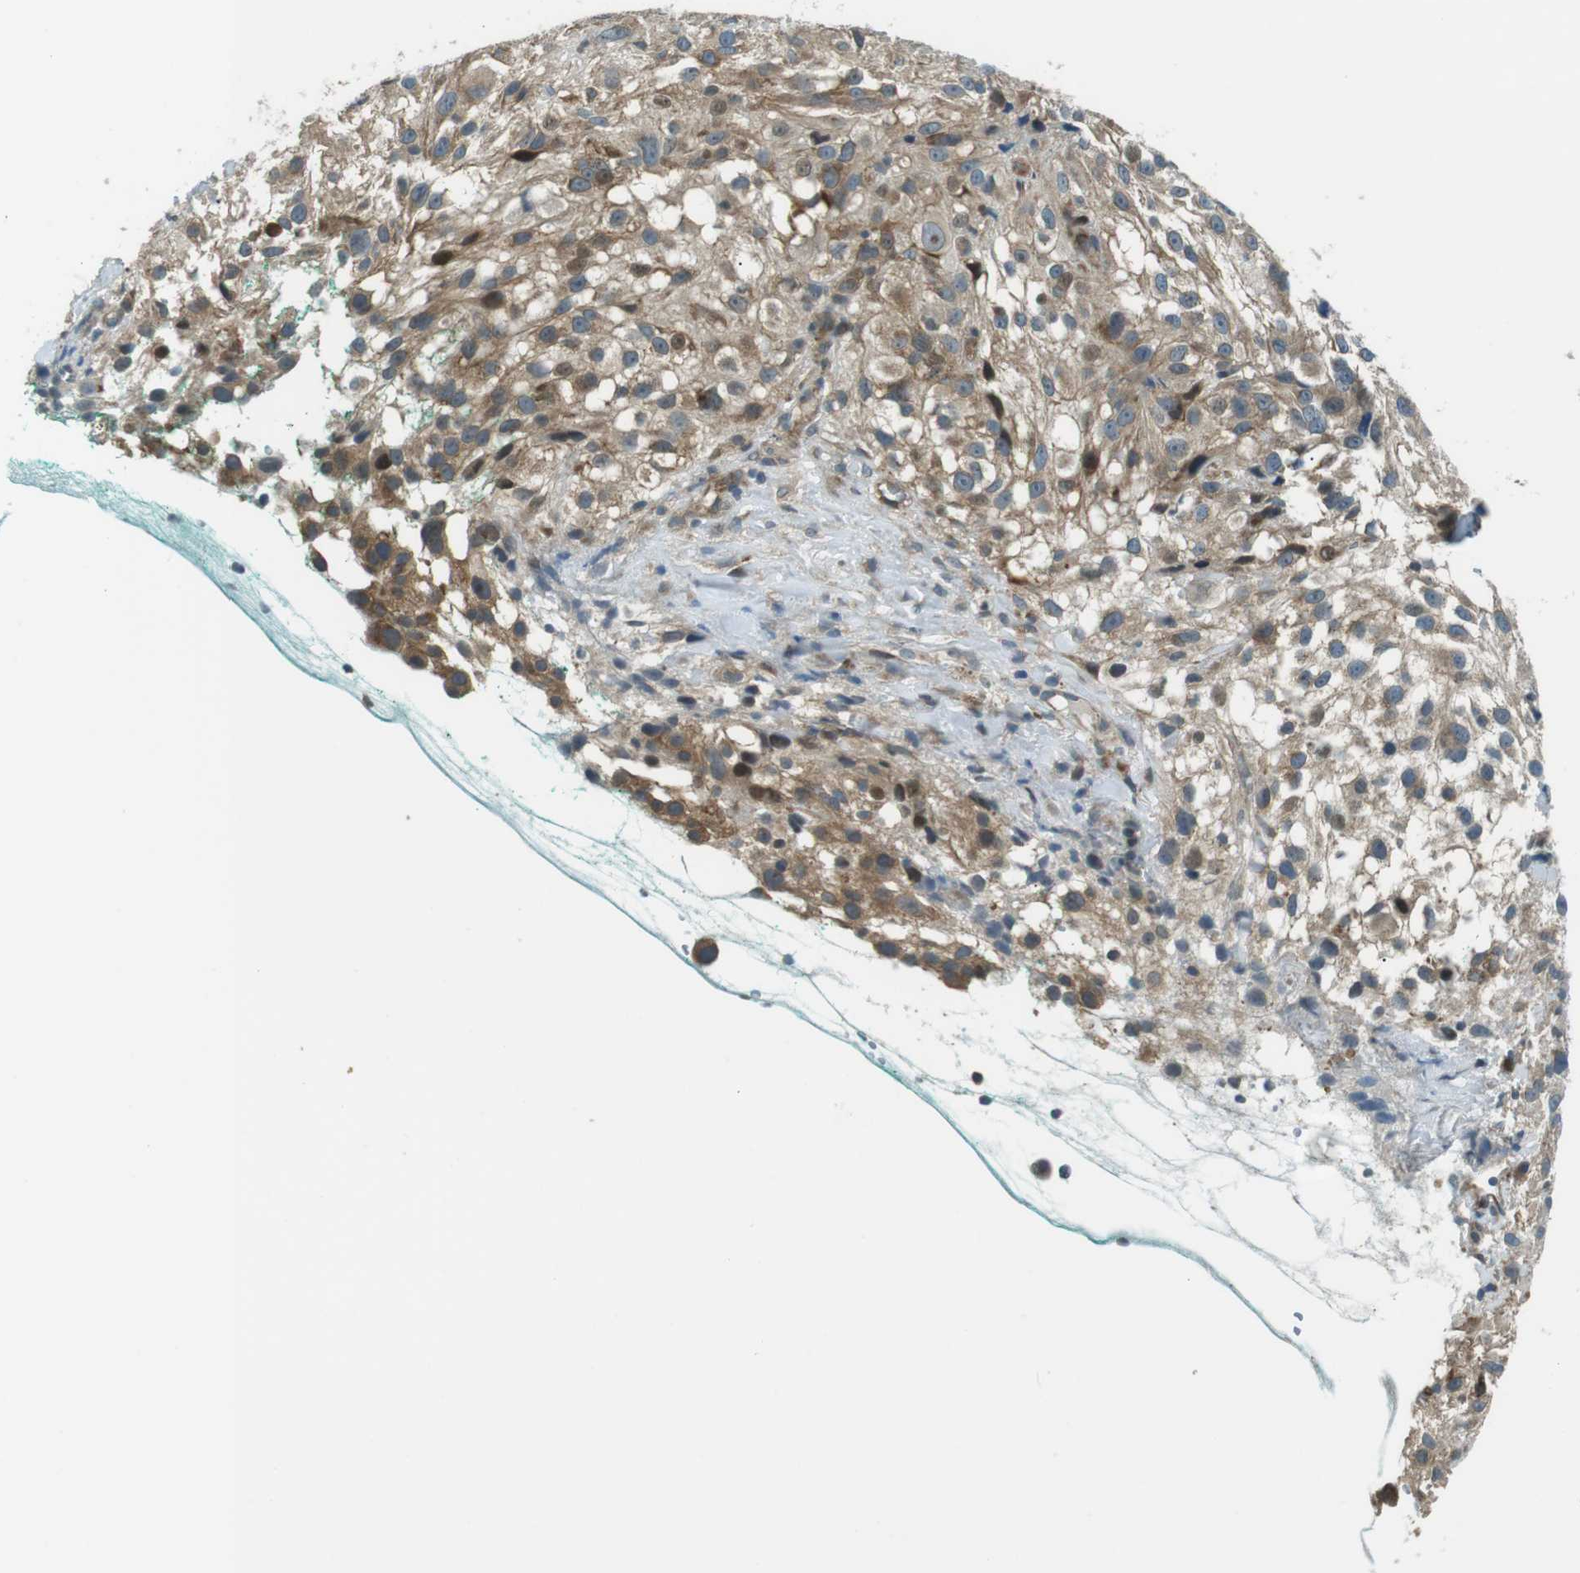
{"staining": {"intensity": "moderate", "quantity": ">75%", "location": "cytoplasmic/membranous,nuclear"}, "tissue": "melanoma", "cell_type": "Tumor cells", "image_type": "cancer", "snomed": [{"axis": "morphology", "description": "Necrosis, NOS"}, {"axis": "morphology", "description": "Malignant melanoma, NOS"}, {"axis": "topography", "description": "Skin"}], "caption": "Immunohistochemistry staining of melanoma, which demonstrates medium levels of moderate cytoplasmic/membranous and nuclear staining in about >75% of tumor cells indicating moderate cytoplasmic/membranous and nuclear protein staining. The staining was performed using DAB (3,3'-diaminobenzidine) (brown) for protein detection and nuclei were counterstained in hematoxylin (blue).", "gene": "TMEM74", "patient": {"sex": "female", "age": 87}}